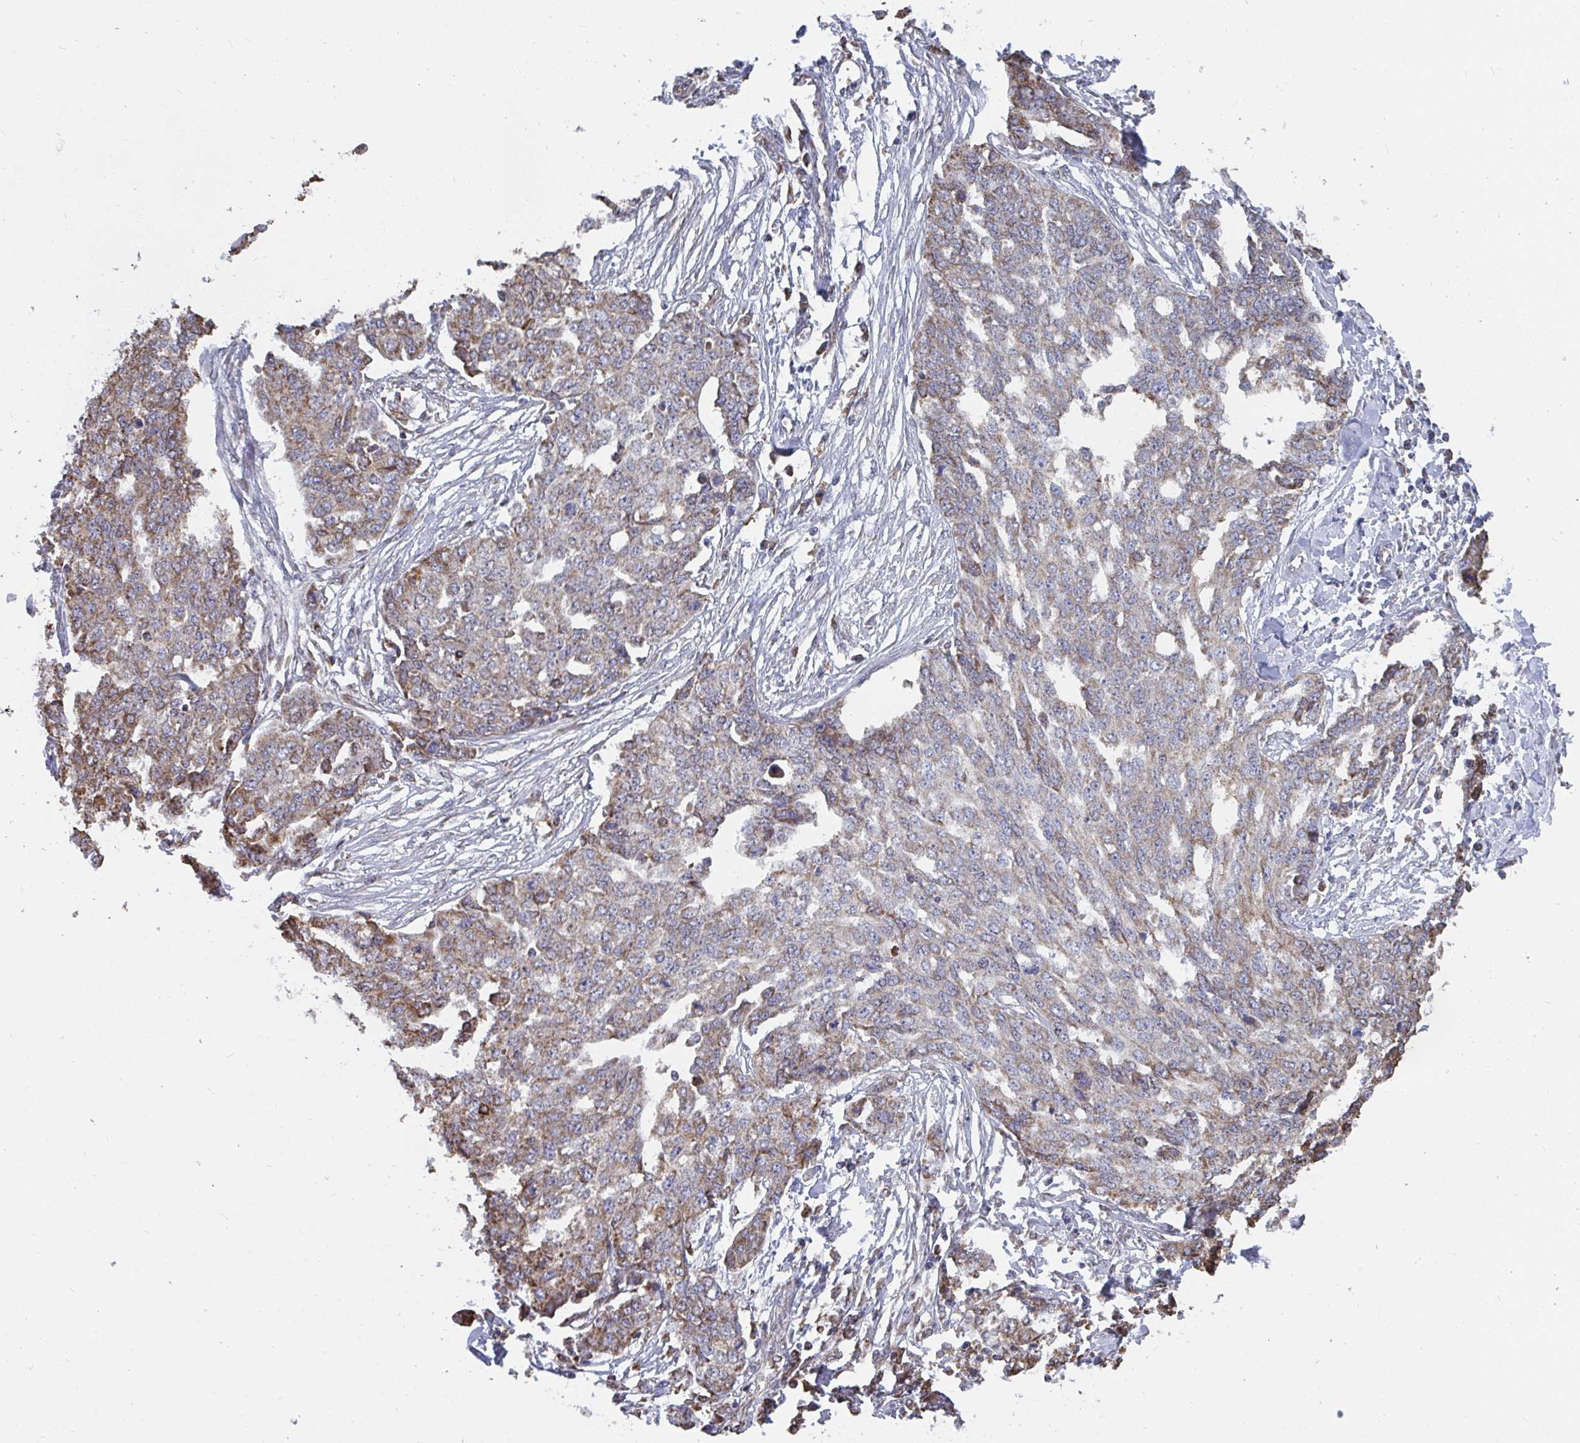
{"staining": {"intensity": "weak", "quantity": ">75%", "location": "cytoplasmic/membranous"}, "tissue": "ovarian cancer", "cell_type": "Tumor cells", "image_type": "cancer", "snomed": [{"axis": "morphology", "description": "Cystadenocarcinoma, serous, NOS"}, {"axis": "topography", "description": "Soft tissue"}, {"axis": "topography", "description": "Ovary"}], "caption": "Brown immunohistochemical staining in ovarian cancer (serous cystadenocarcinoma) shows weak cytoplasmic/membranous expression in about >75% of tumor cells. The protein is stained brown, and the nuclei are stained in blue (DAB IHC with brightfield microscopy, high magnification).", "gene": "ELAVL1", "patient": {"sex": "female", "age": 57}}